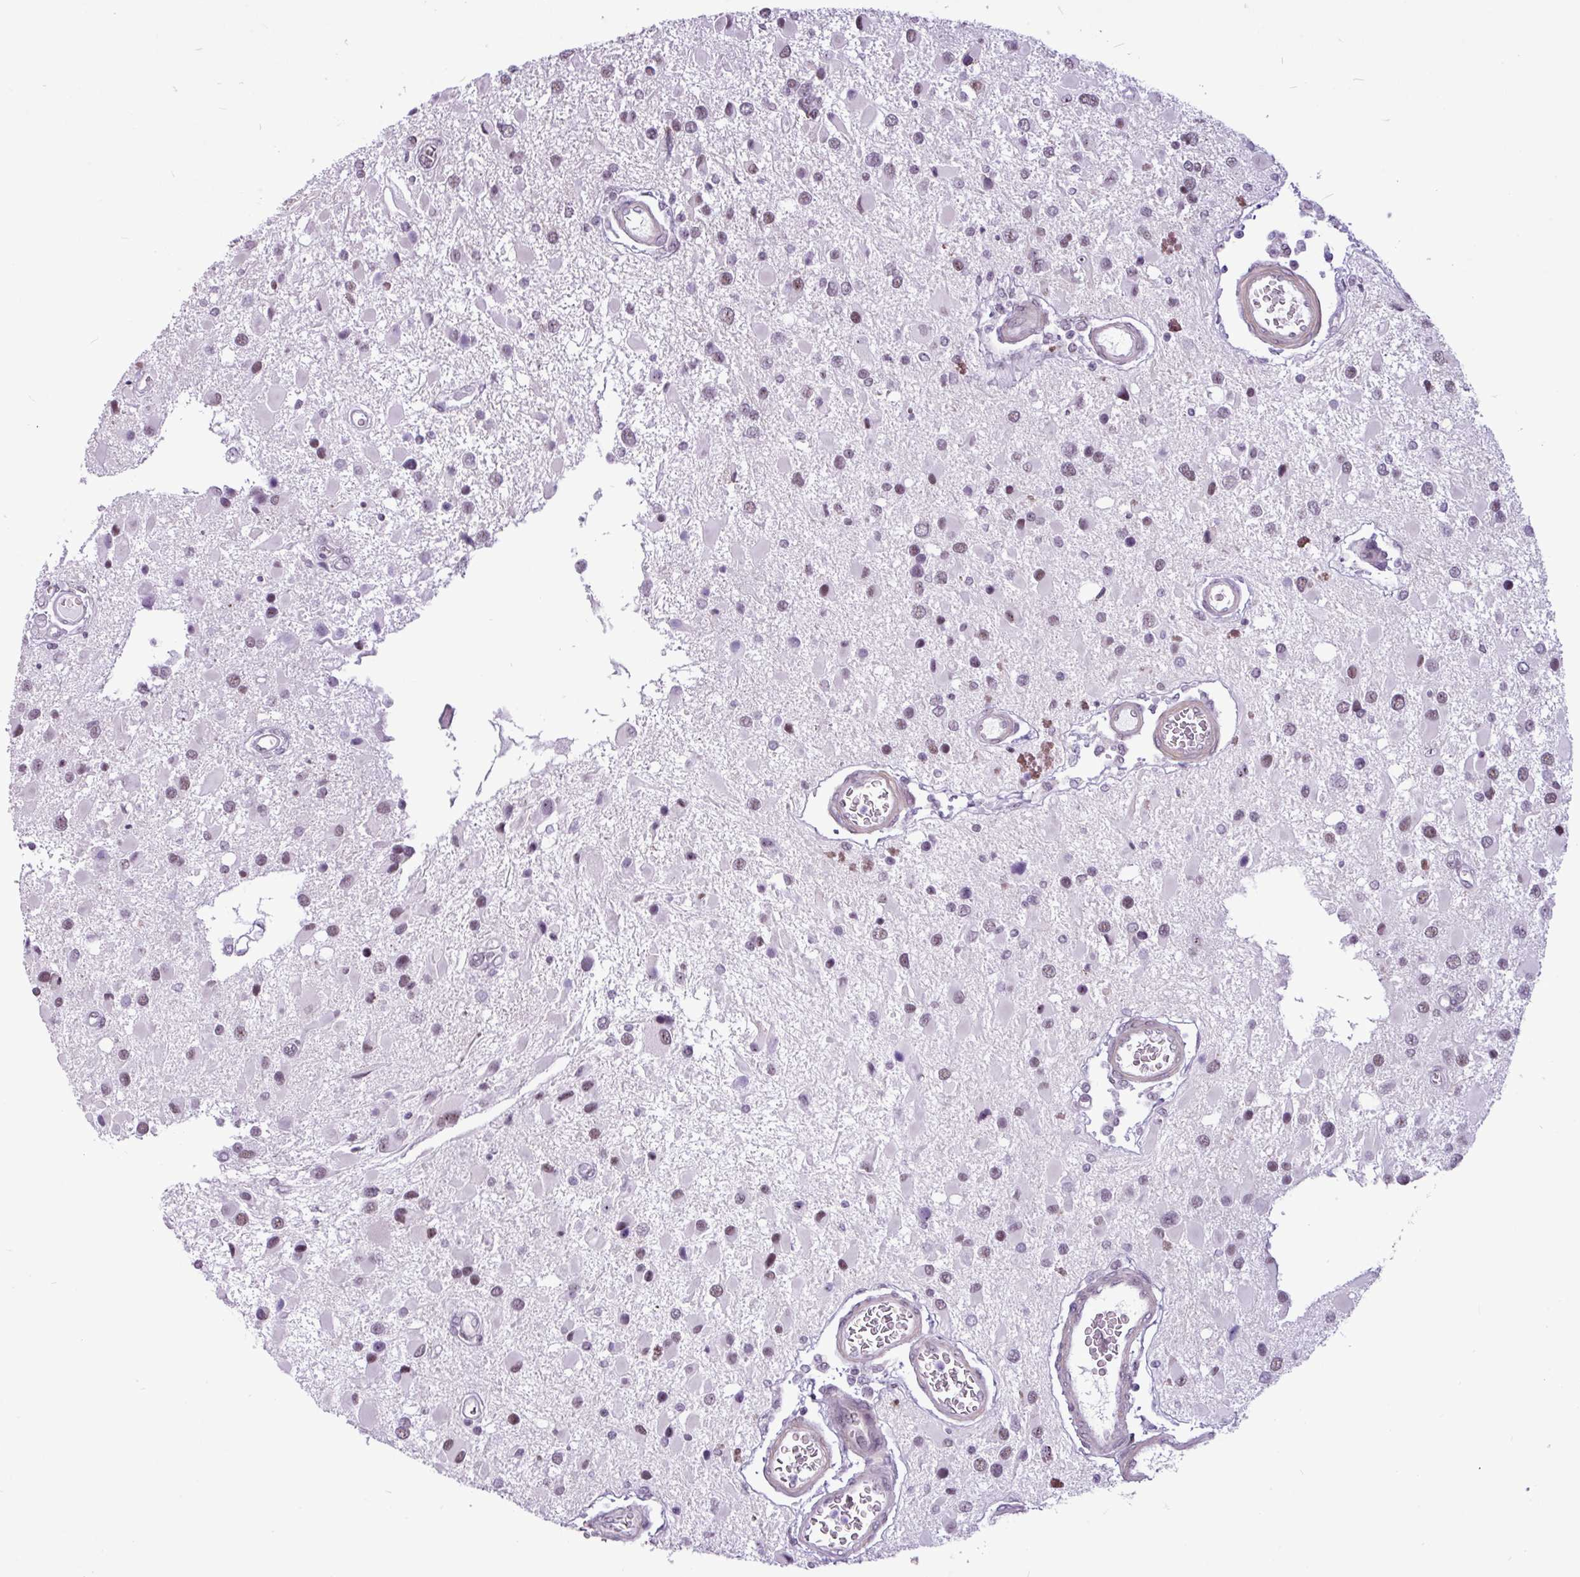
{"staining": {"intensity": "moderate", "quantity": "25%-75%", "location": "nuclear"}, "tissue": "glioma", "cell_type": "Tumor cells", "image_type": "cancer", "snomed": [{"axis": "morphology", "description": "Glioma, malignant, High grade"}, {"axis": "topography", "description": "Brain"}], "caption": "Moderate nuclear expression is present in about 25%-75% of tumor cells in malignant glioma (high-grade).", "gene": "UTP18", "patient": {"sex": "male", "age": 53}}